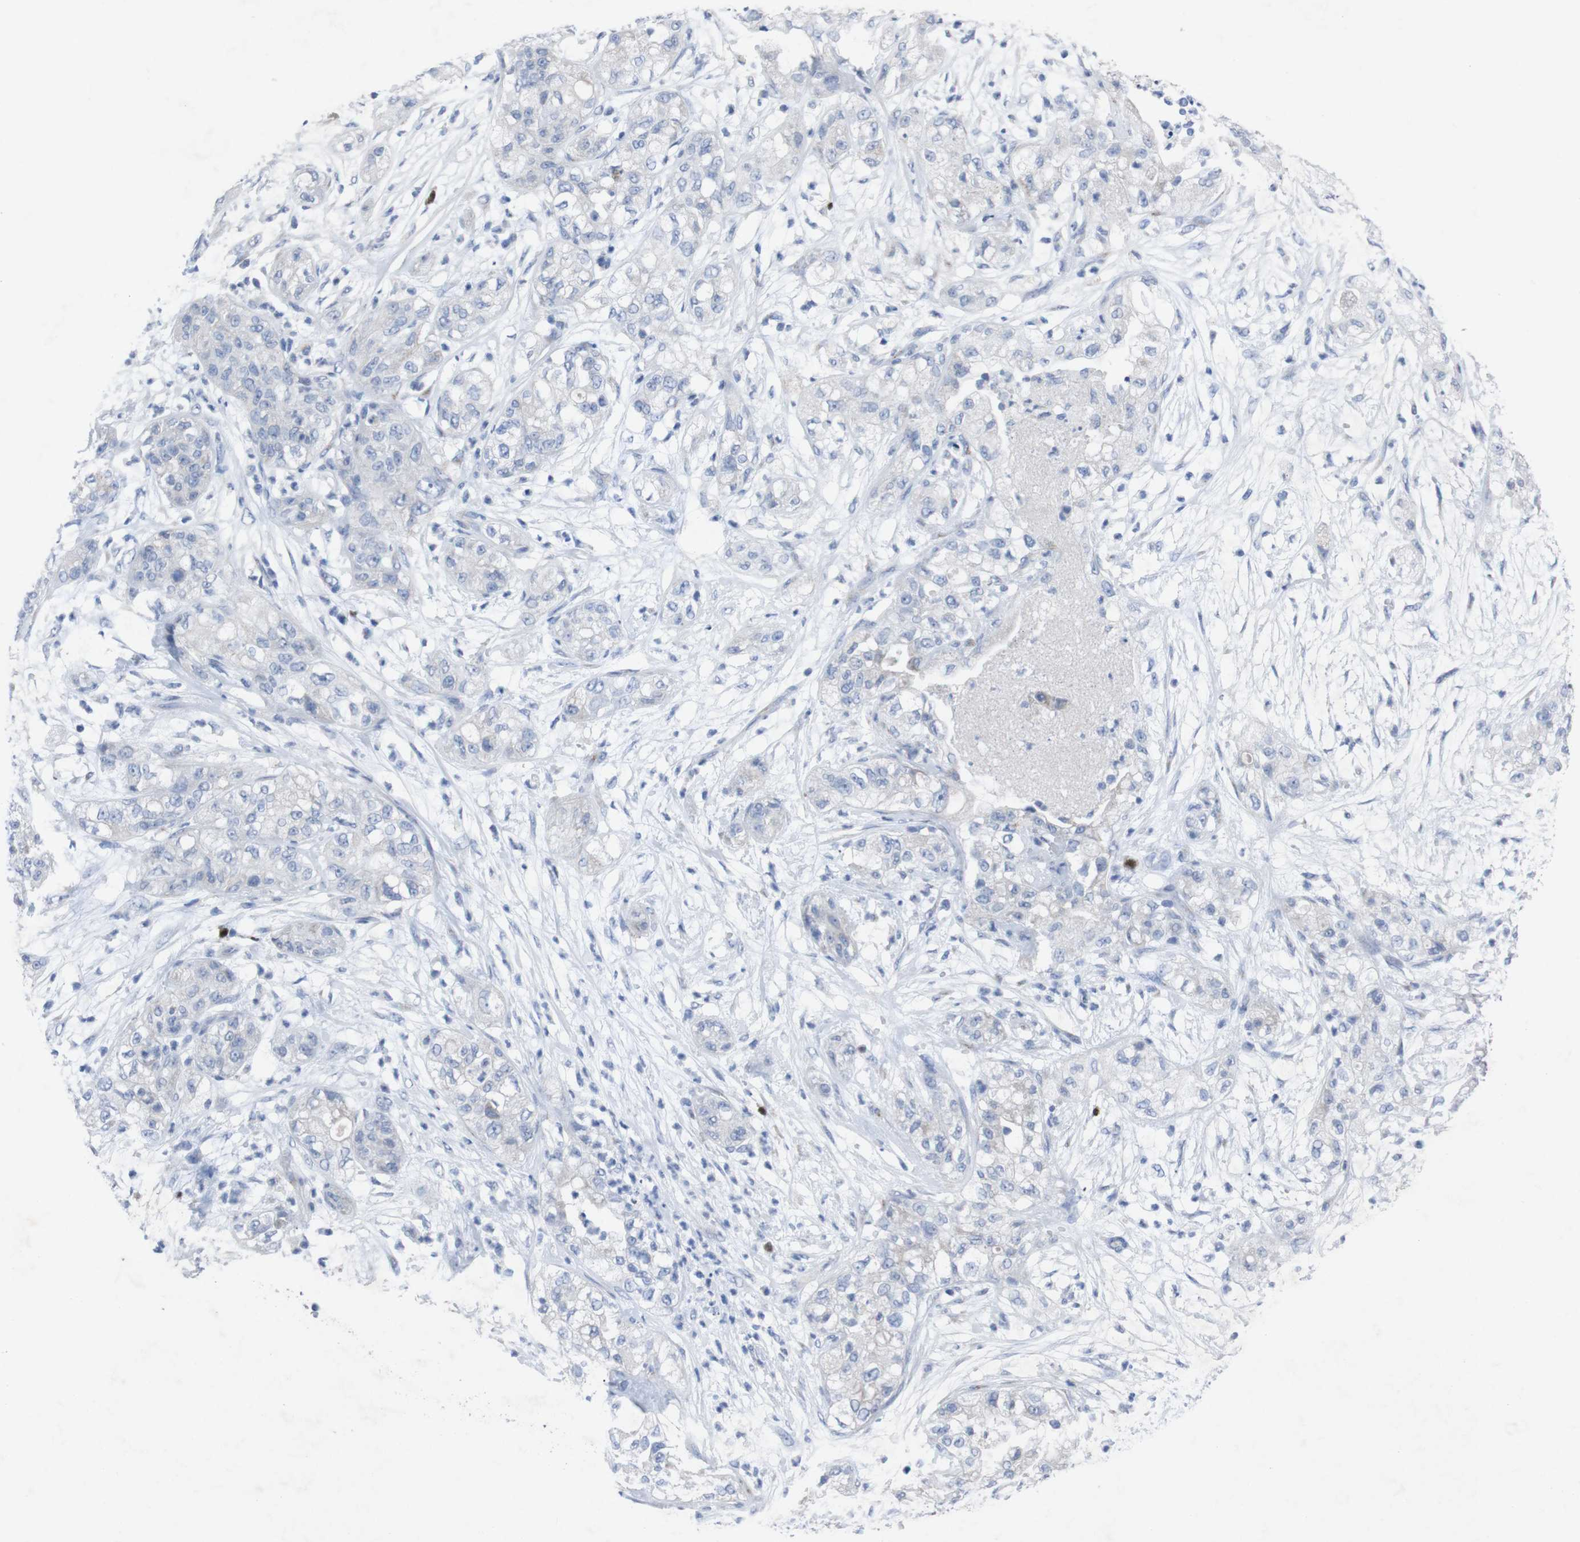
{"staining": {"intensity": "negative", "quantity": "none", "location": "none"}, "tissue": "pancreatic cancer", "cell_type": "Tumor cells", "image_type": "cancer", "snomed": [{"axis": "morphology", "description": "Adenocarcinoma, NOS"}, {"axis": "topography", "description": "Pancreas"}], "caption": "Human pancreatic cancer stained for a protein using immunohistochemistry demonstrates no expression in tumor cells.", "gene": "IRF4", "patient": {"sex": "female", "age": 78}}